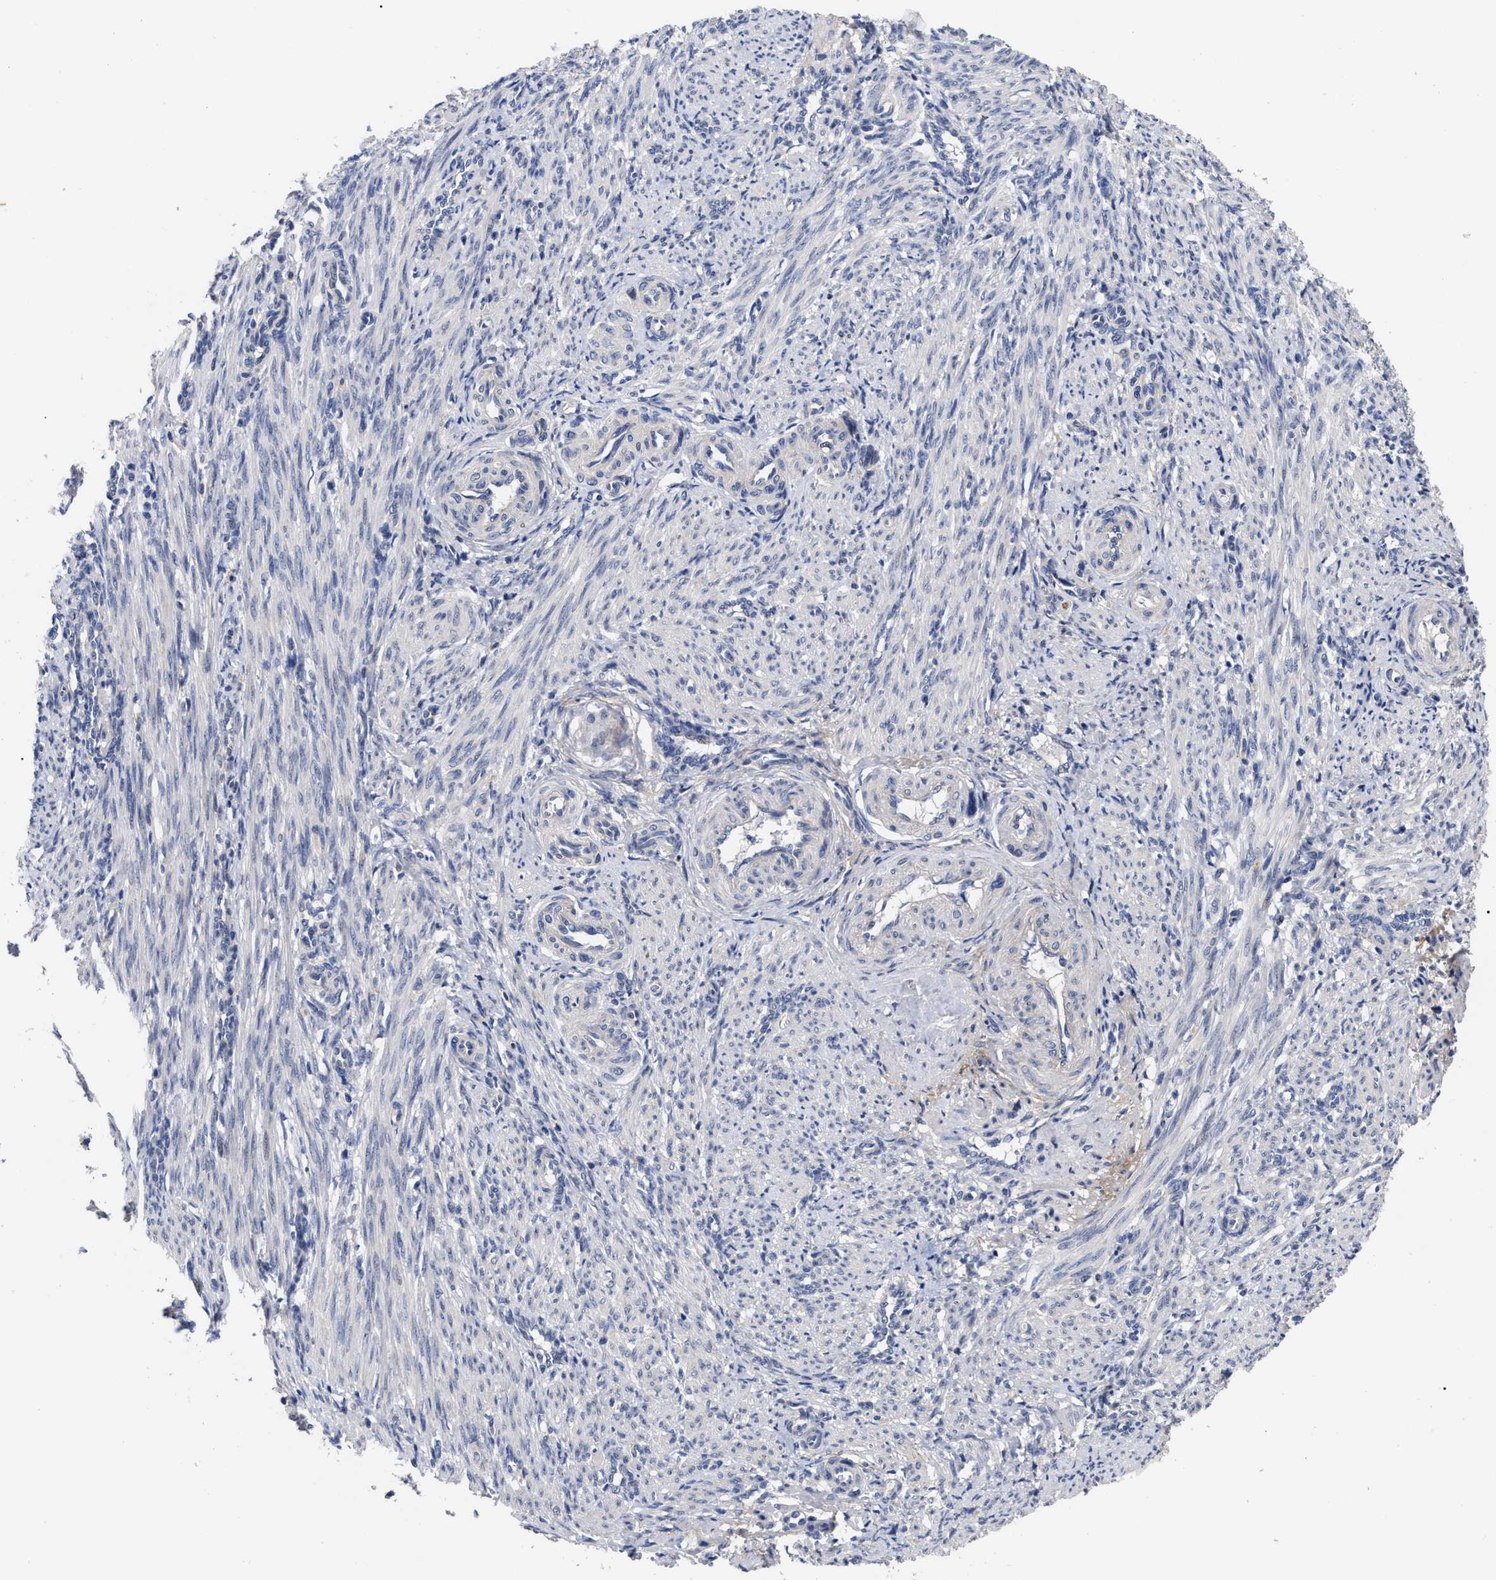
{"staining": {"intensity": "negative", "quantity": "none", "location": "none"}, "tissue": "smooth muscle", "cell_type": "Smooth muscle cells", "image_type": "normal", "snomed": [{"axis": "morphology", "description": "Normal tissue, NOS"}, {"axis": "topography", "description": "Endometrium"}], "caption": "Human smooth muscle stained for a protein using immunohistochemistry (IHC) shows no positivity in smooth muscle cells.", "gene": "CCN5", "patient": {"sex": "female", "age": 33}}